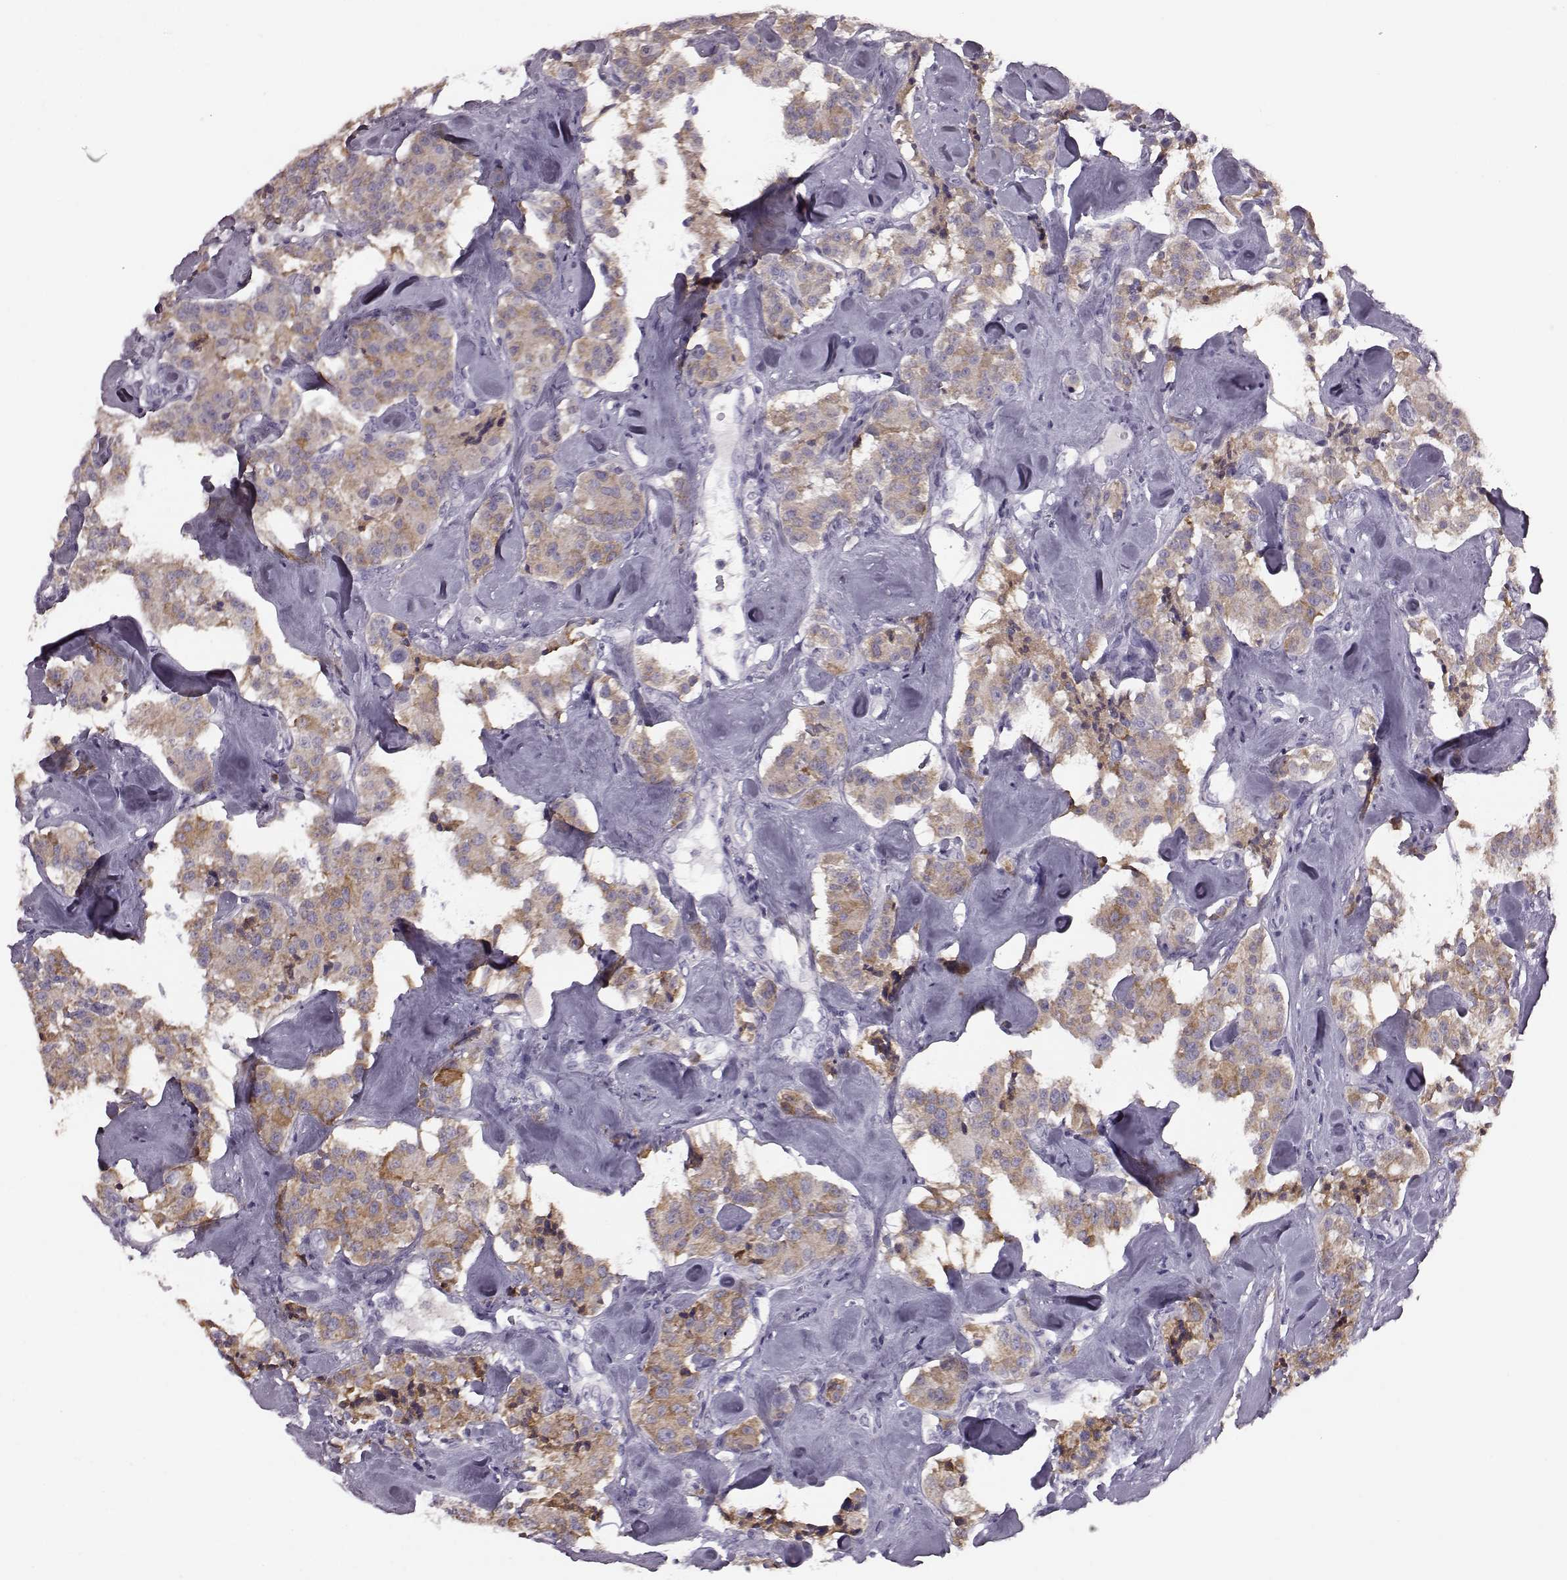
{"staining": {"intensity": "weak", "quantity": ">75%", "location": "cytoplasmic/membranous"}, "tissue": "carcinoid", "cell_type": "Tumor cells", "image_type": "cancer", "snomed": [{"axis": "morphology", "description": "Carcinoid, malignant, NOS"}, {"axis": "topography", "description": "Pancreas"}], "caption": "A brown stain labels weak cytoplasmic/membranous staining of a protein in human carcinoid tumor cells. The staining was performed using DAB (3,3'-diaminobenzidine), with brown indicating positive protein expression. Nuclei are stained blue with hematoxylin.", "gene": "JSRP1", "patient": {"sex": "male", "age": 41}}